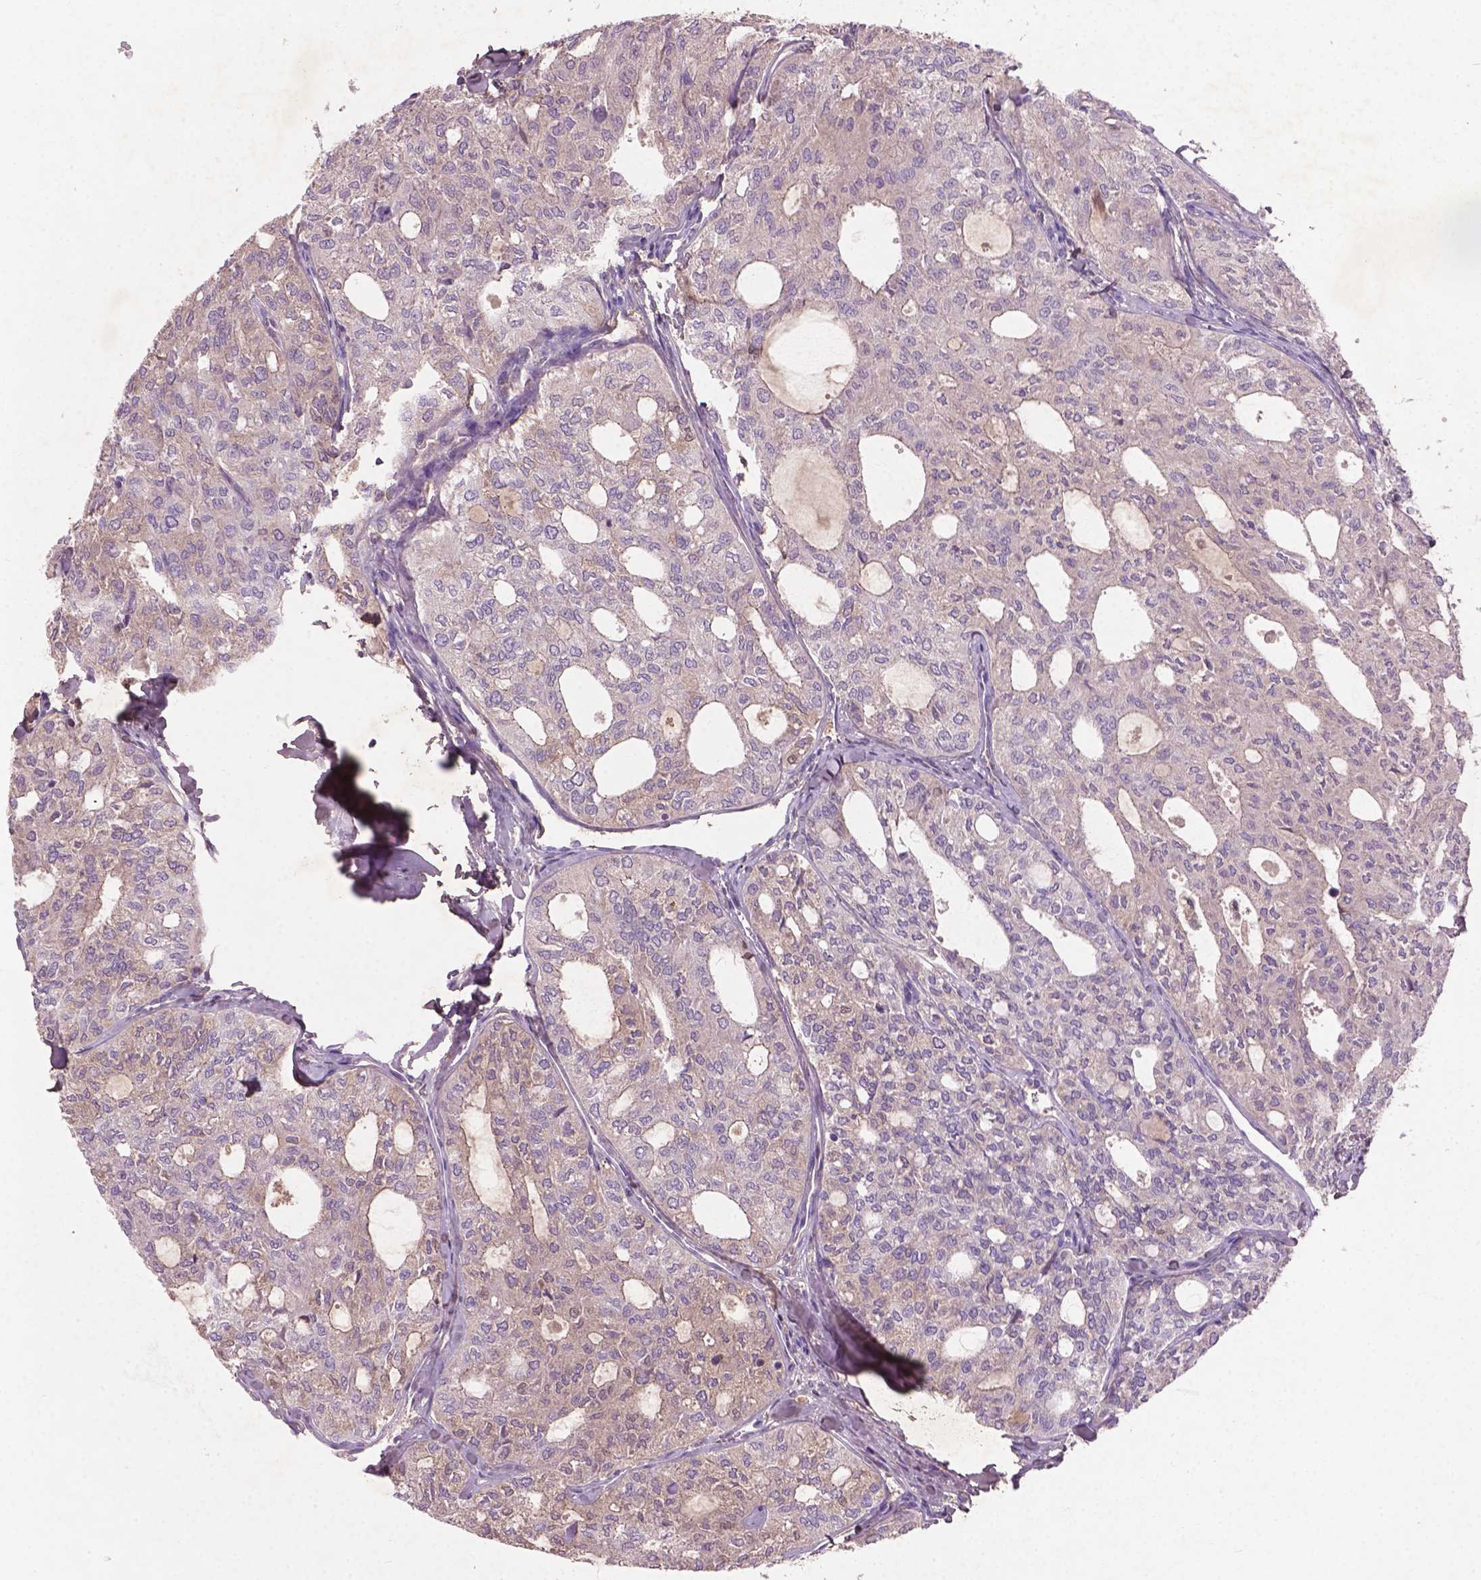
{"staining": {"intensity": "weak", "quantity": "<25%", "location": "nuclear"}, "tissue": "thyroid cancer", "cell_type": "Tumor cells", "image_type": "cancer", "snomed": [{"axis": "morphology", "description": "Follicular adenoma carcinoma, NOS"}, {"axis": "topography", "description": "Thyroid gland"}], "caption": "Protein analysis of thyroid follicular adenoma carcinoma displays no significant staining in tumor cells.", "gene": "SOX17", "patient": {"sex": "male", "age": 75}}